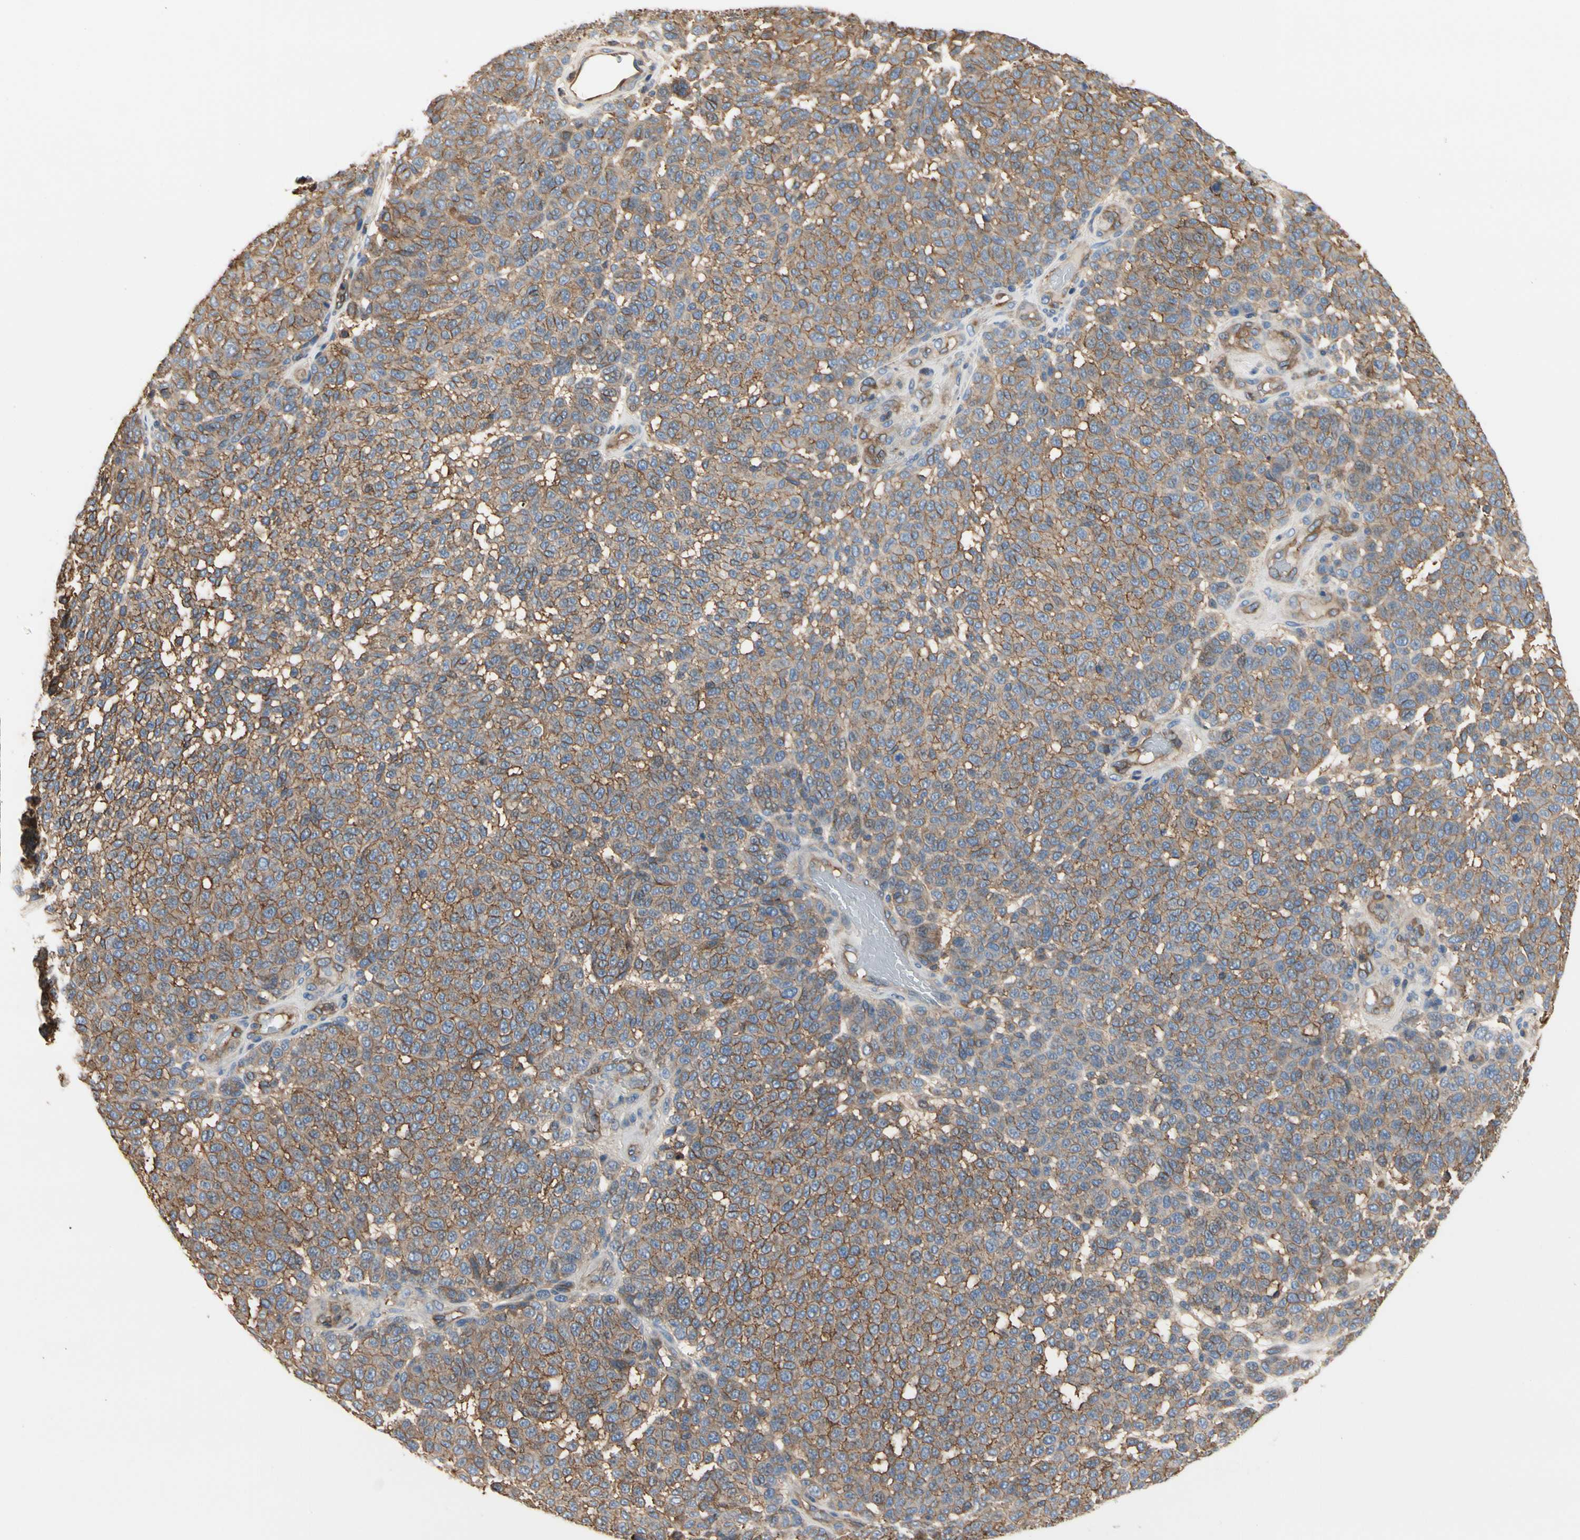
{"staining": {"intensity": "moderate", "quantity": ">75%", "location": "cytoplasmic/membranous"}, "tissue": "melanoma", "cell_type": "Tumor cells", "image_type": "cancer", "snomed": [{"axis": "morphology", "description": "Malignant melanoma, NOS"}, {"axis": "topography", "description": "Skin"}], "caption": "A medium amount of moderate cytoplasmic/membranous positivity is appreciated in approximately >75% of tumor cells in malignant melanoma tissue.", "gene": "IL1RL1", "patient": {"sex": "male", "age": 59}}